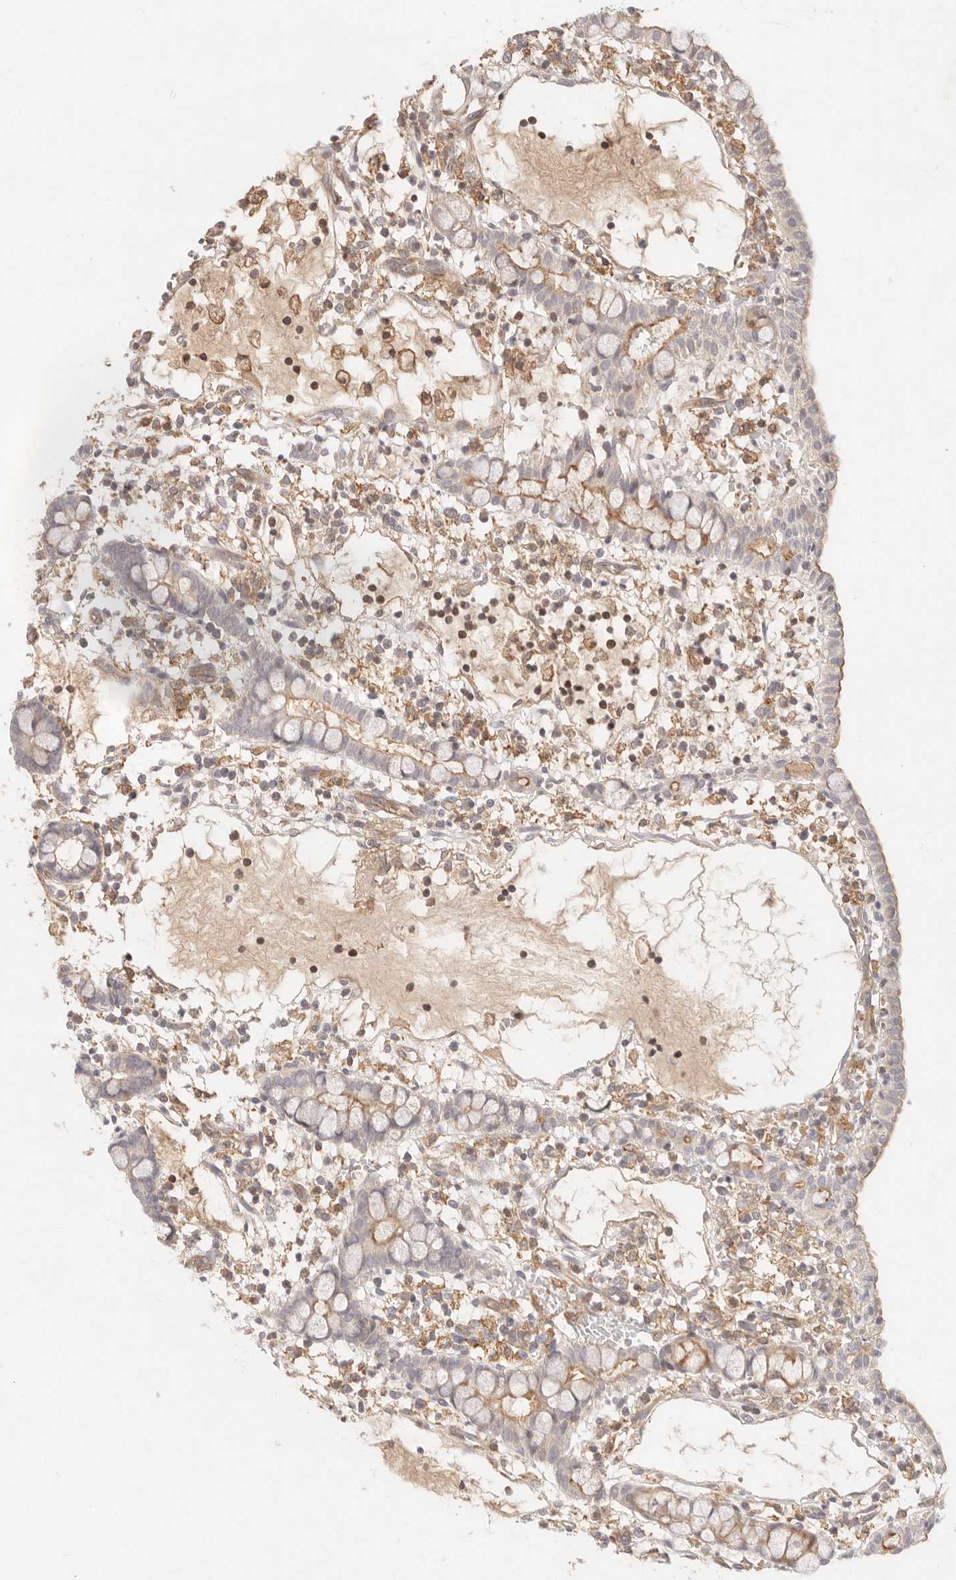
{"staining": {"intensity": "weak", "quantity": ">75%", "location": "cytoplasmic/membranous"}, "tissue": "small intestine", "cell_type": "Glandular cells", "image_type": "normal", "snomed": [{"axis": "morphology", "description": "Normal tissue, NOS"}, {"axis": "morphology", "description": "Developmental malformation"}, {"axis": "topography", "description": "Small intestine"}], "caption": "DAB (3,3'-diaminobenzidine) immunohistochemical staining of benign small intestine shows weak cytoplasmic/membranous protein staining in about >75% of glandular cells. (DAB IHC with brightfield microscopy, high magnification).", "gene": "NECAP2", "patient": {"sex": "male"}}